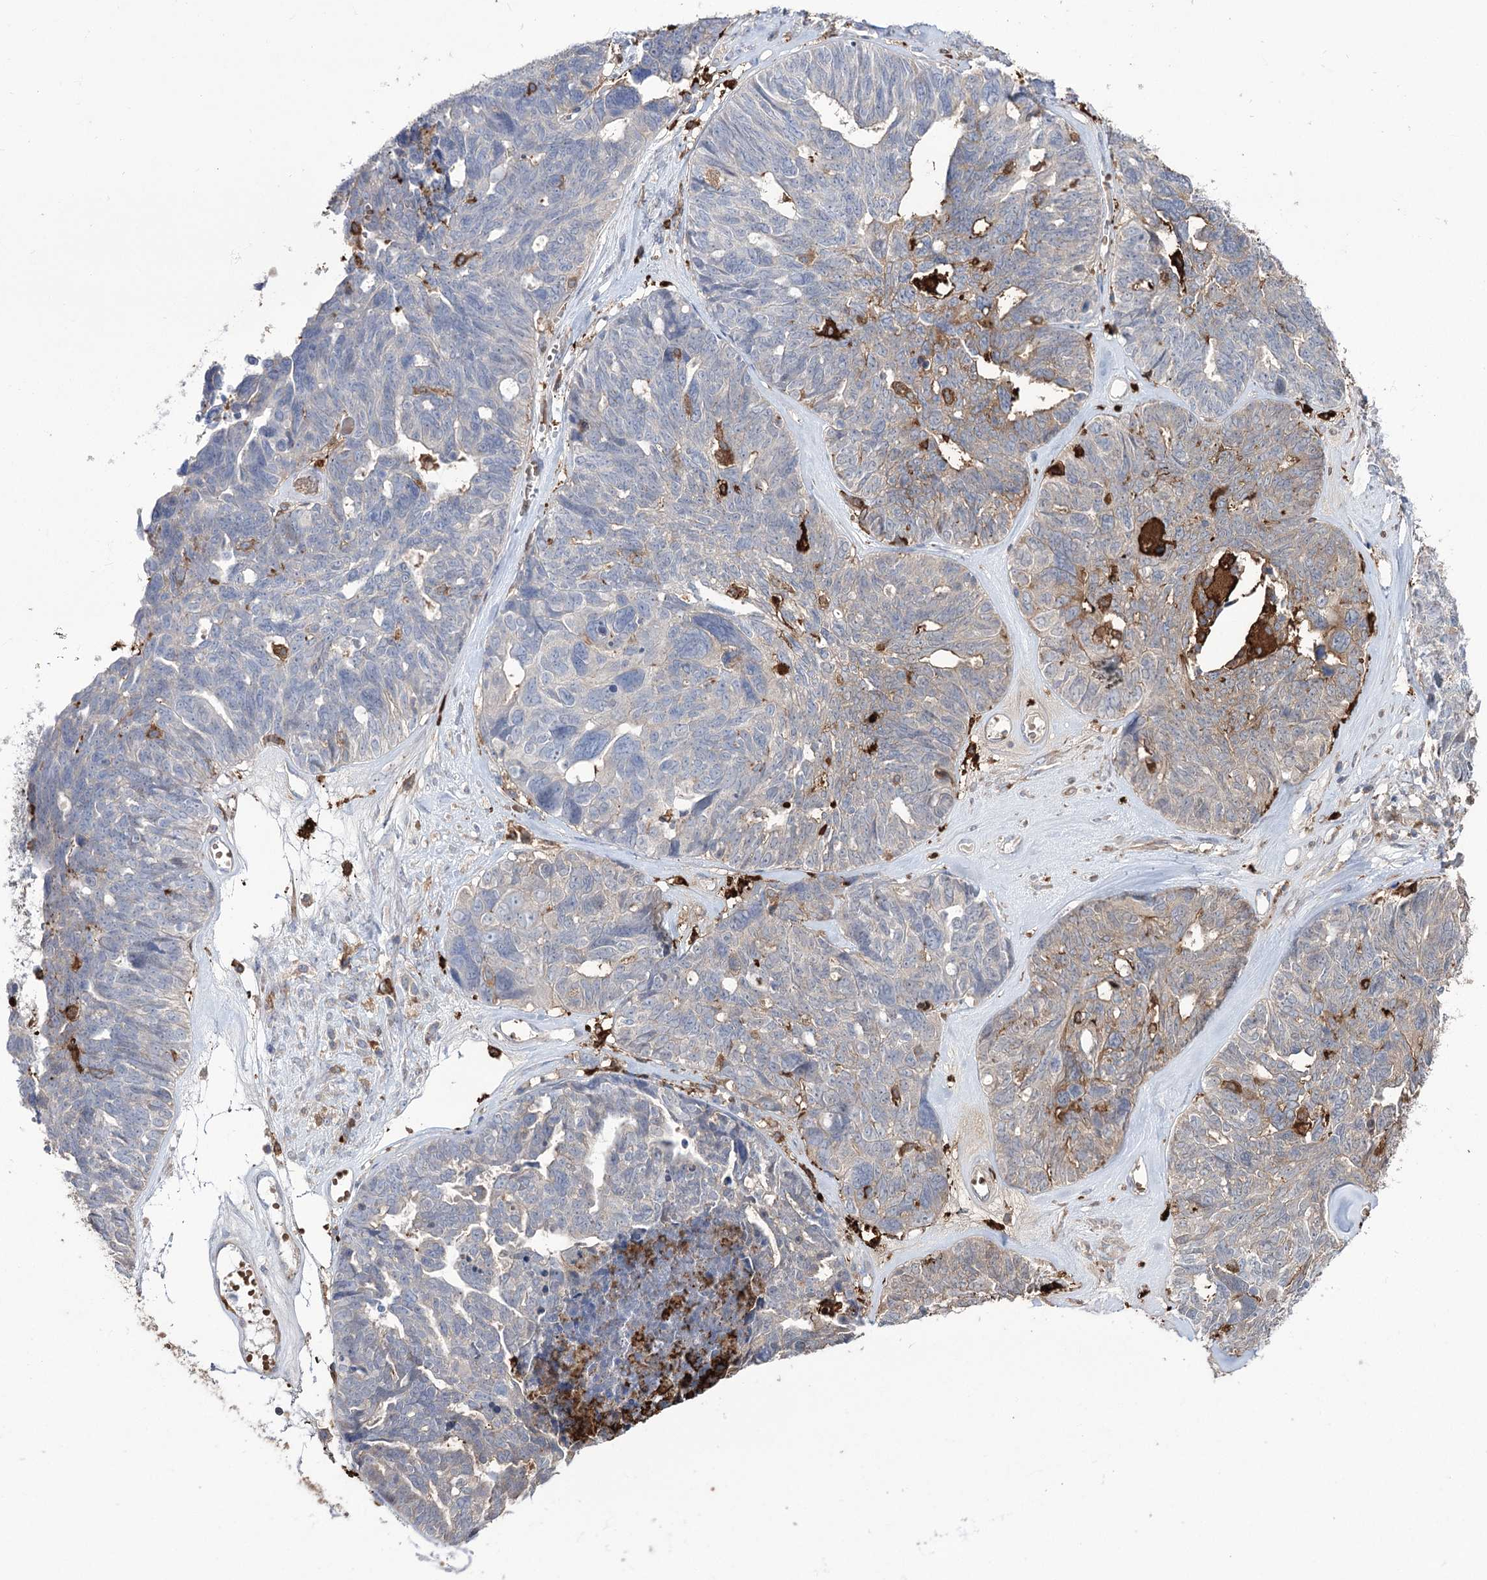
{"staining": {"intensity": "weak", "quantity": "<25%", "location": "cytoplasmic/membranous"}, "tissue": "ovarian cancer", "cell_type": "Tumor cells", "image_type": "cancer", "snomed": [{"axis": "morphology", "description": "Cystadenocarcinoma, serous, NOS"}, {"axis": "topography", "description": "Ovary"}], "caption": "IHC micrograph of neoplastic tissue: ovarian cancer (serous cystadenocarcinoma) stained with DAB shows no significant protein expression in tumor cells.", "gene": "ZNF622", "patient": {"sex": "female", "age": 79}}